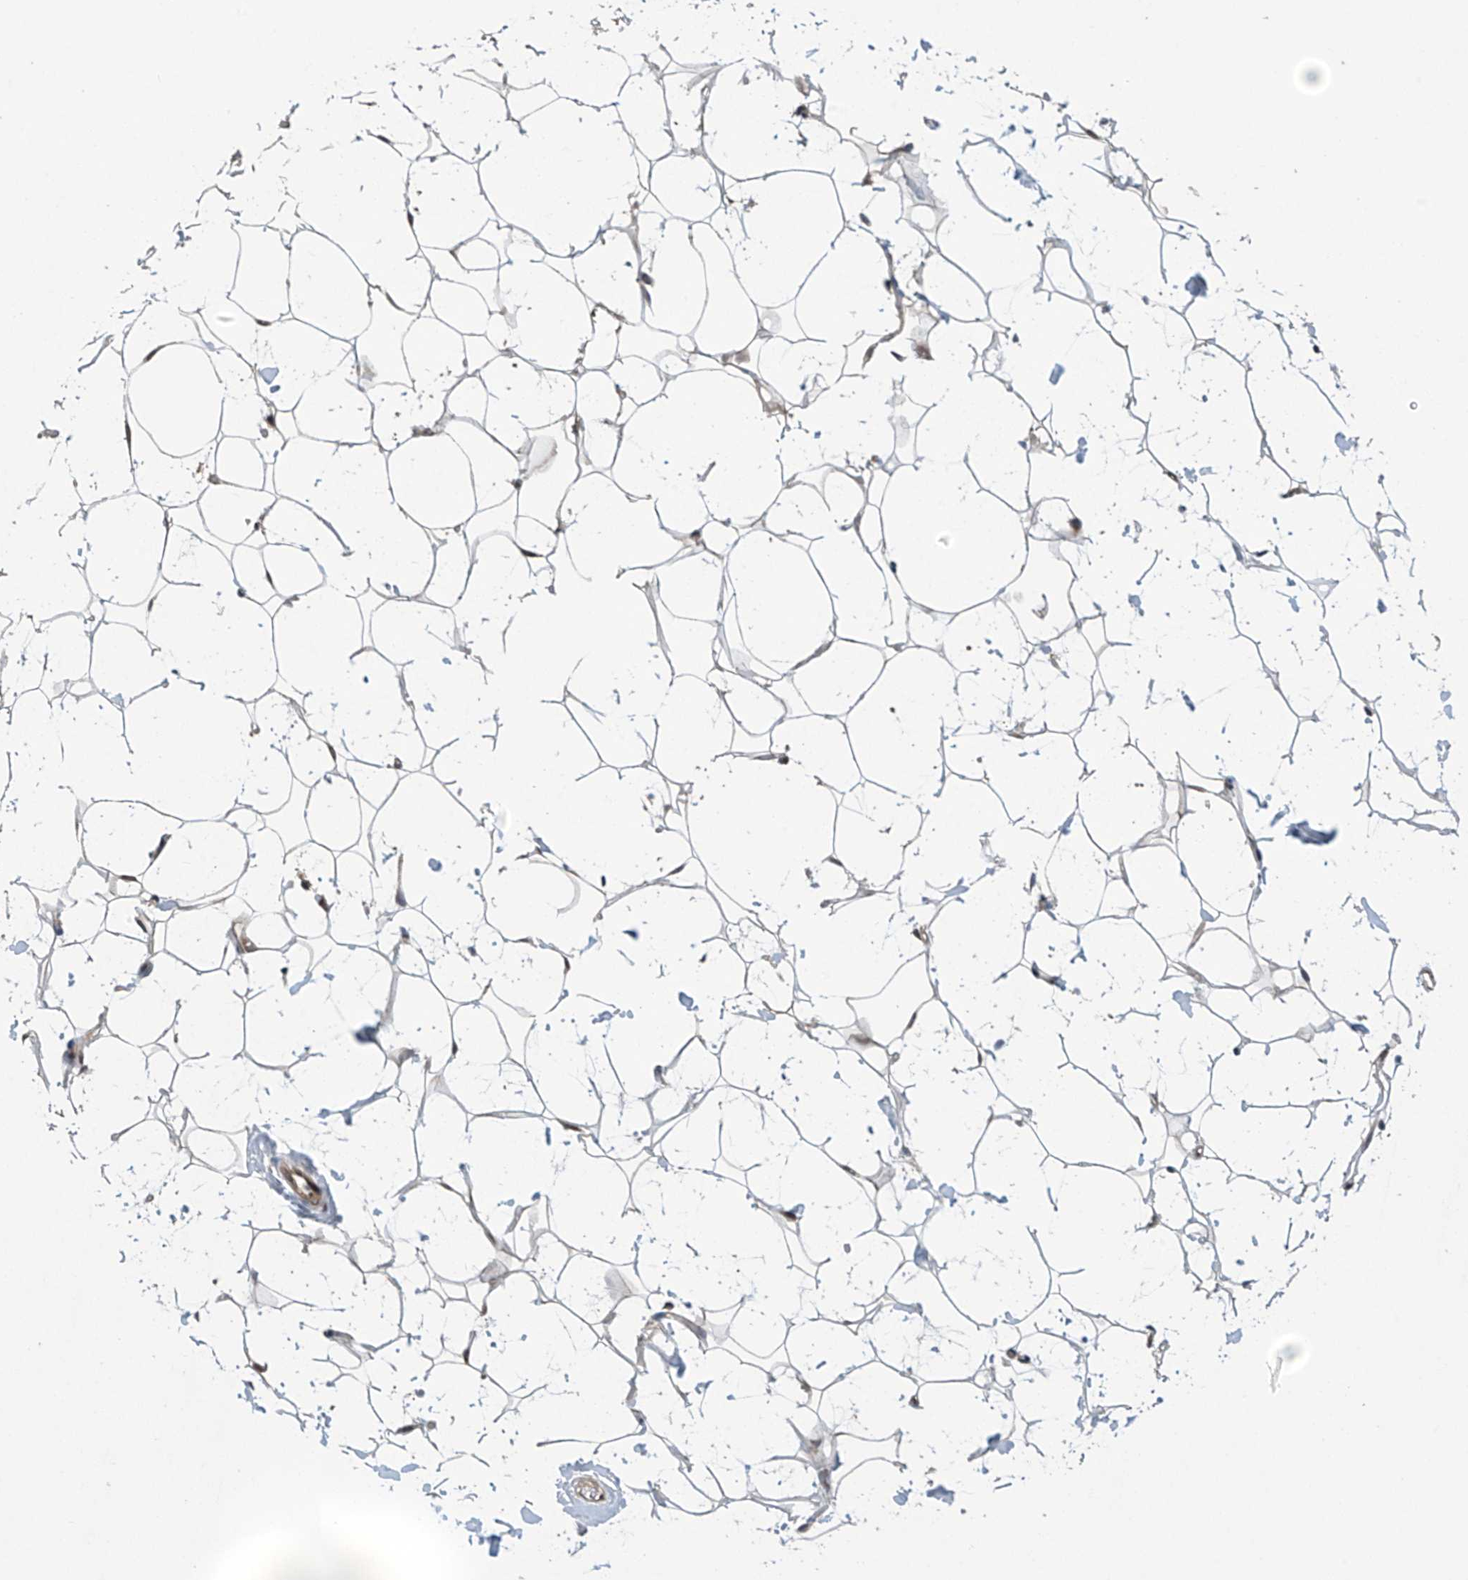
{"staining": {"intensity": "moderate", "quantity": ">75%", "location": "cytoplasmic/membranous,nuclear"}, "tissue": "adipose tissue", "cell_type": "Adipocytes", "image_type": "normal", "snomed": [{"axis": "morphology", "description": "Normal tissue, NOS"}, {"axis": "topography", "description": "Breast"}], "caption": "High-power microscopy captured an immunohistochemistry (IHC) photomicrograph of normal adipose tissue, revealing moderate cytoplasmic/membranous,nuclear positivity in about >75% of adipocytes.", "gene": "ABHD13", "patient": {"sex": "female", "age": 26}}